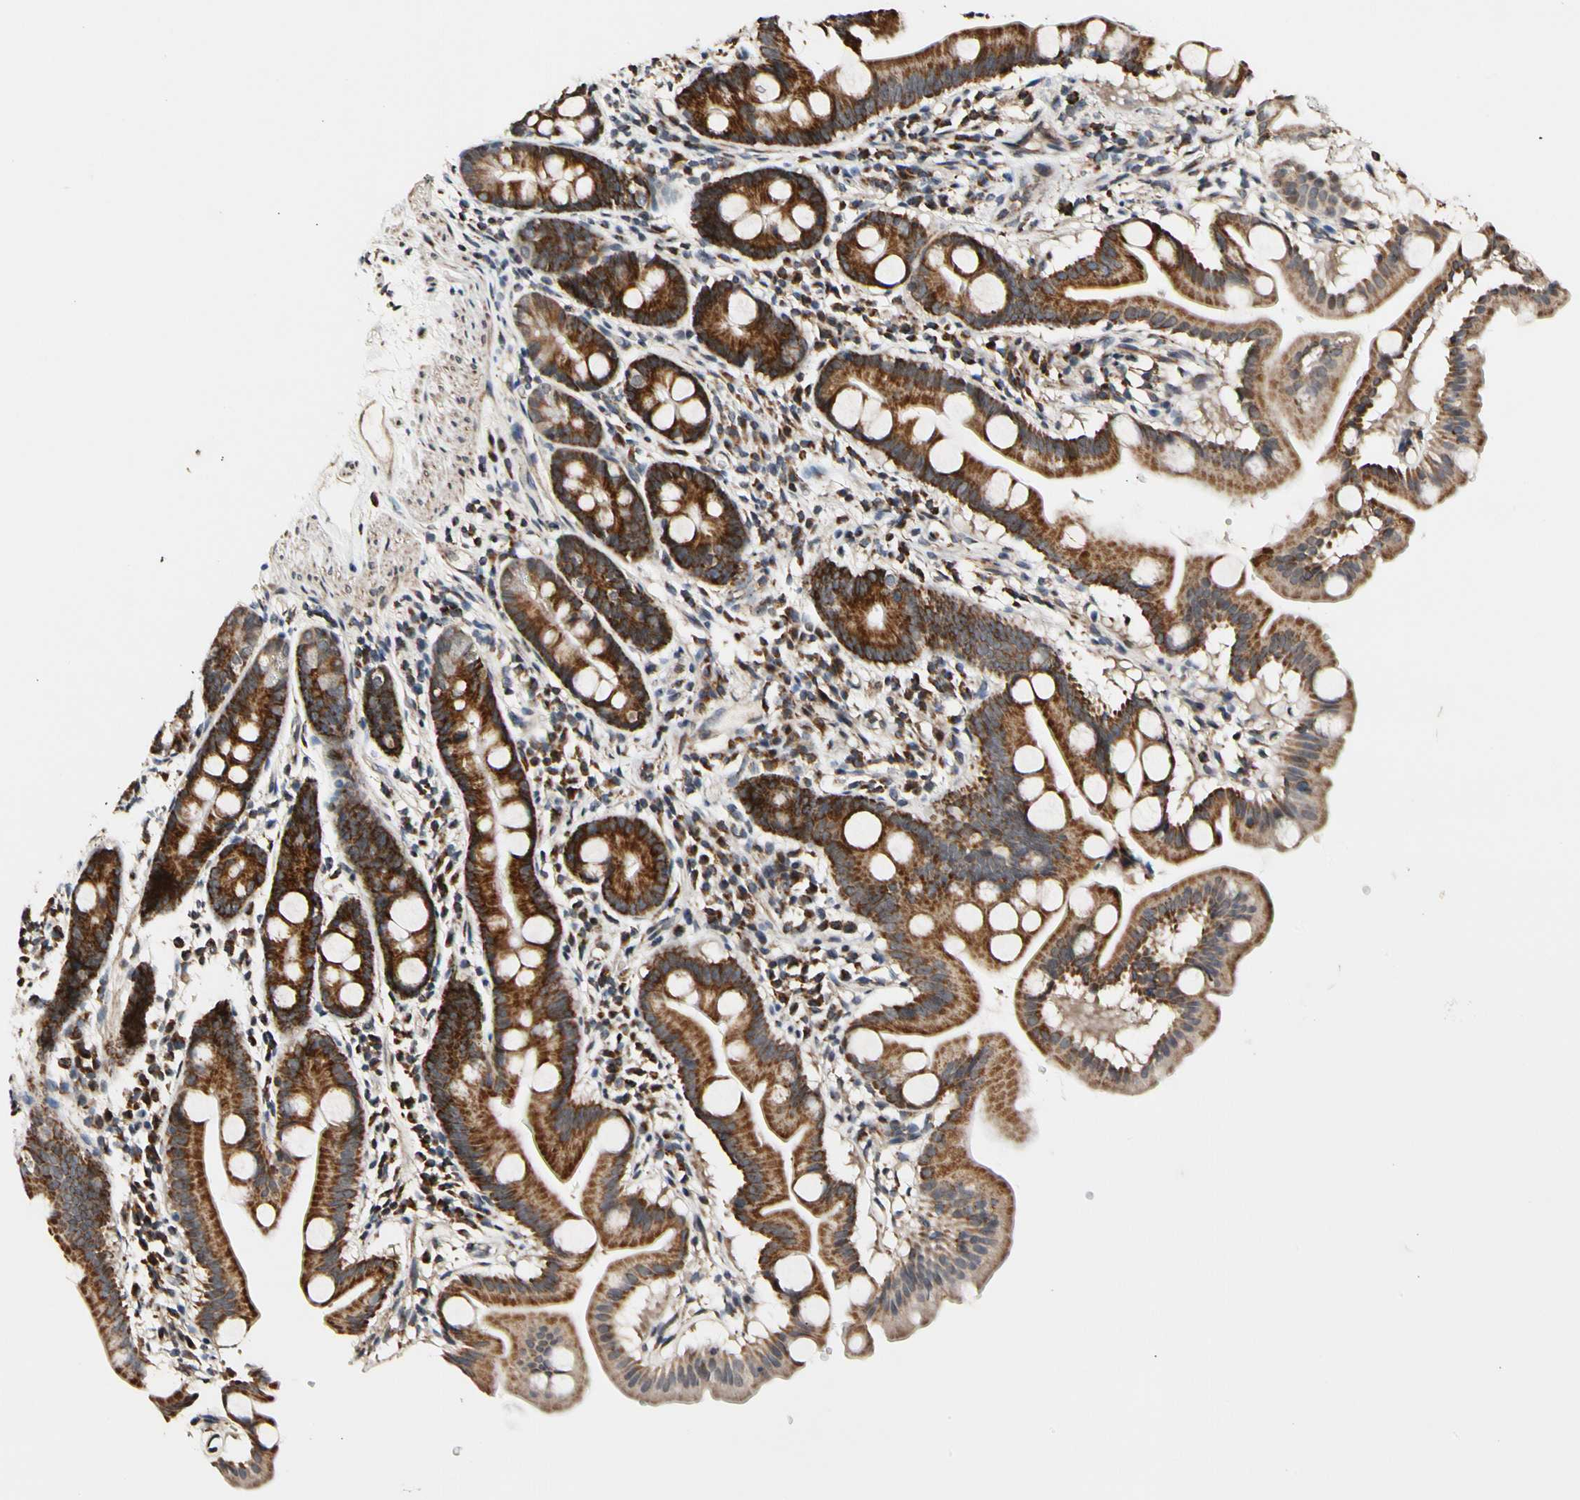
{"staining": {"intensity": "strong", "quantity": ">75%", "location": "cytoplasmic/membranous"}, "tissue": "duodenum", "cell_type": "Glandular cells", "image_type": "normal", "snomed": [{"axis": "morphology", "description": "Normal tissue, NOS"}, {"axis": "topography", "description": "Duodenum"}], "caption": "Protein analysis of normal duodenum demonstrates strong cytoplasmic/membranous expression in about >75% of glandular cells. Immunohistochemistry (ihc) stains the protein of interest in brown and the nuclei are stained blue.", "gene": "KHDC4", "patient": {"sex": "male", "age": 50}}